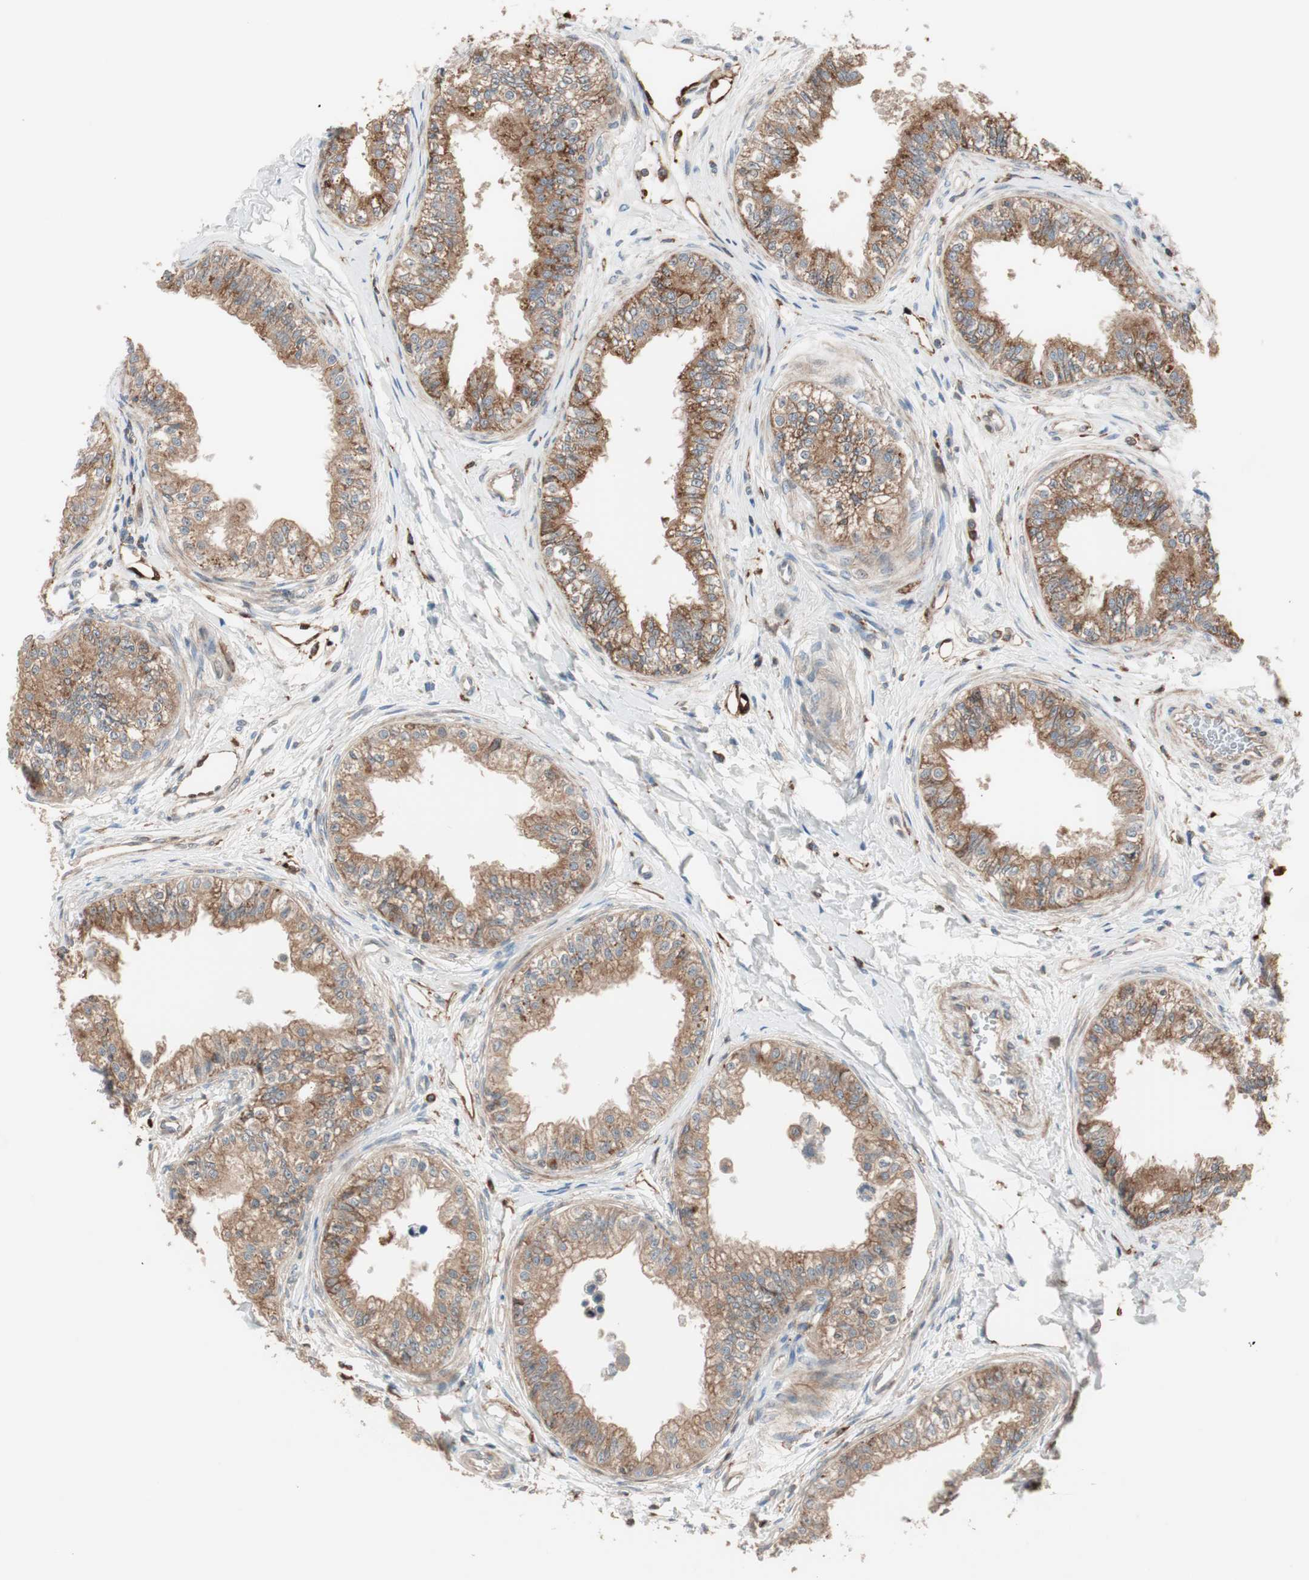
{"staining": {"intensity": "strong", "quantity": ">75%", "location": "cytoplasmic/membranous"}, "tissue": "epididymis", "cell_type": "Glandular cells", "image_type": "normal", "snomed": [{"axis": "morphology", "description": "Normal tissue, NOS"}, {"axis": "morphology", "description": "Adenocarcinoma, metastatic, NOS"}, {"axis": "topography", "description": "Testis"}, {"axis": "topography", "description": "Epididymis"}], "caption": "Strong cytoplasmic/membranous staining is seen in about >75% of glandular cells in unremarkable epididymis.", "gene": "STAB1", "patient": {"sex": "male", "age": 26}}